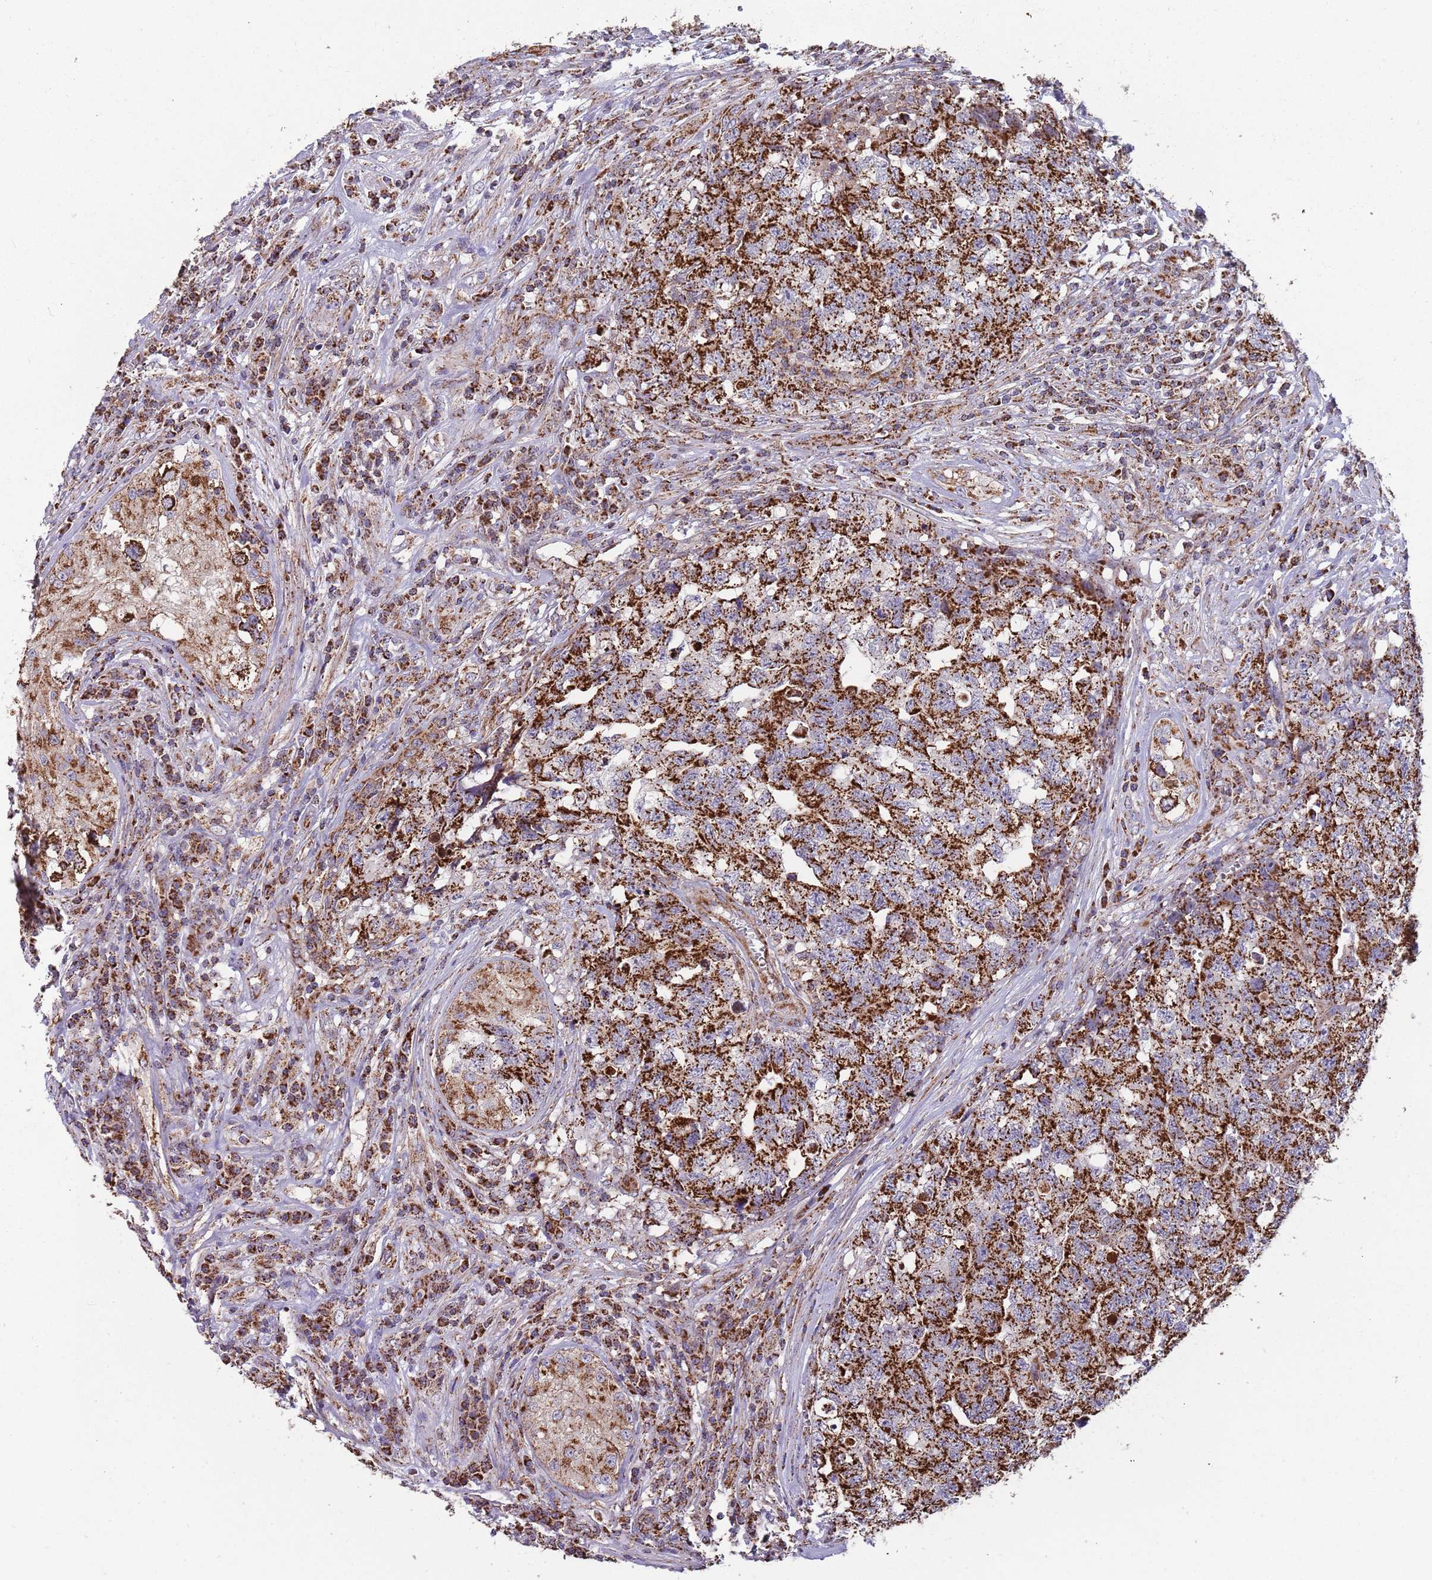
{"staining": {"intensity": "strong", "quantity": ">75%", "location": "cytoplasmic/membranous"}, "tissue": "testis cancer", "cell_type": "Tumor cells", "image_type": "cancer", "snomed": [{"axis": "morphology", "description": "Carcinoma, Embryonal, NOS"}, {"axis": "topography", "description": "Testis"}], "caption": "Testis cancer stained with DAB (3,3'-diaminobenzidine) IHC demonstrates high levels of strong cytoplasmic/membranous expression in about >75% of tumor cells.", "gene": "VPS16", "patient": {"sex": "male", "age": 31}}